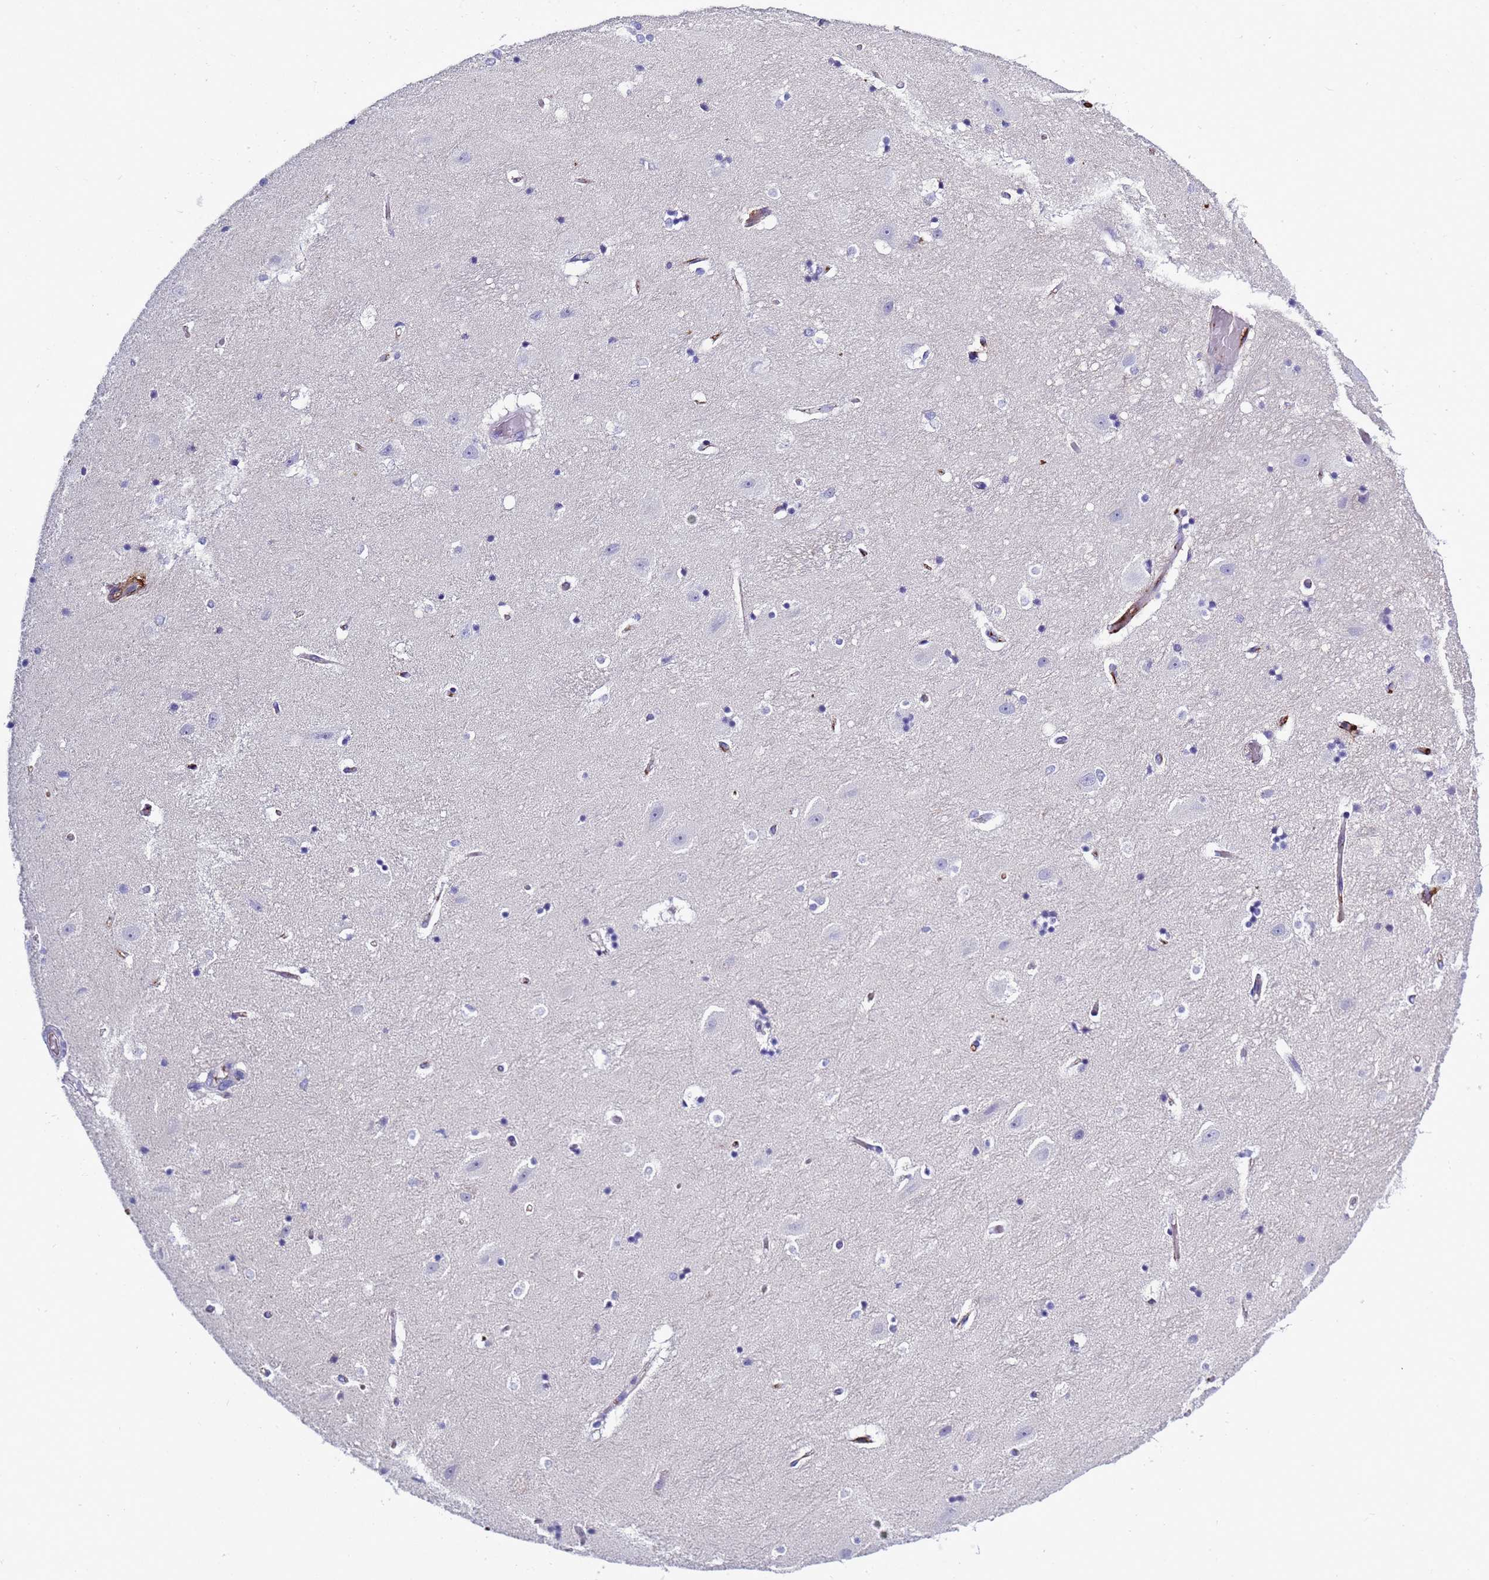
{"staining": {"intensity": "negative", "quantity": "none", "location": "none"}, "tissue": "hippocampus", "cell_type": "Glial cells", "image_type": "normal", "snomed": [{"axis": "morphology", "description": "Normal tissue, NOS"}, {"axis": "topography", "description": "Hippocampus"}], "caption": "Immunohistochemistry of unremarkable human hippocampus shows no positivity in glial cells.", "gene": "C4orf46", "patient": {"sex": "female", "age": 52}}